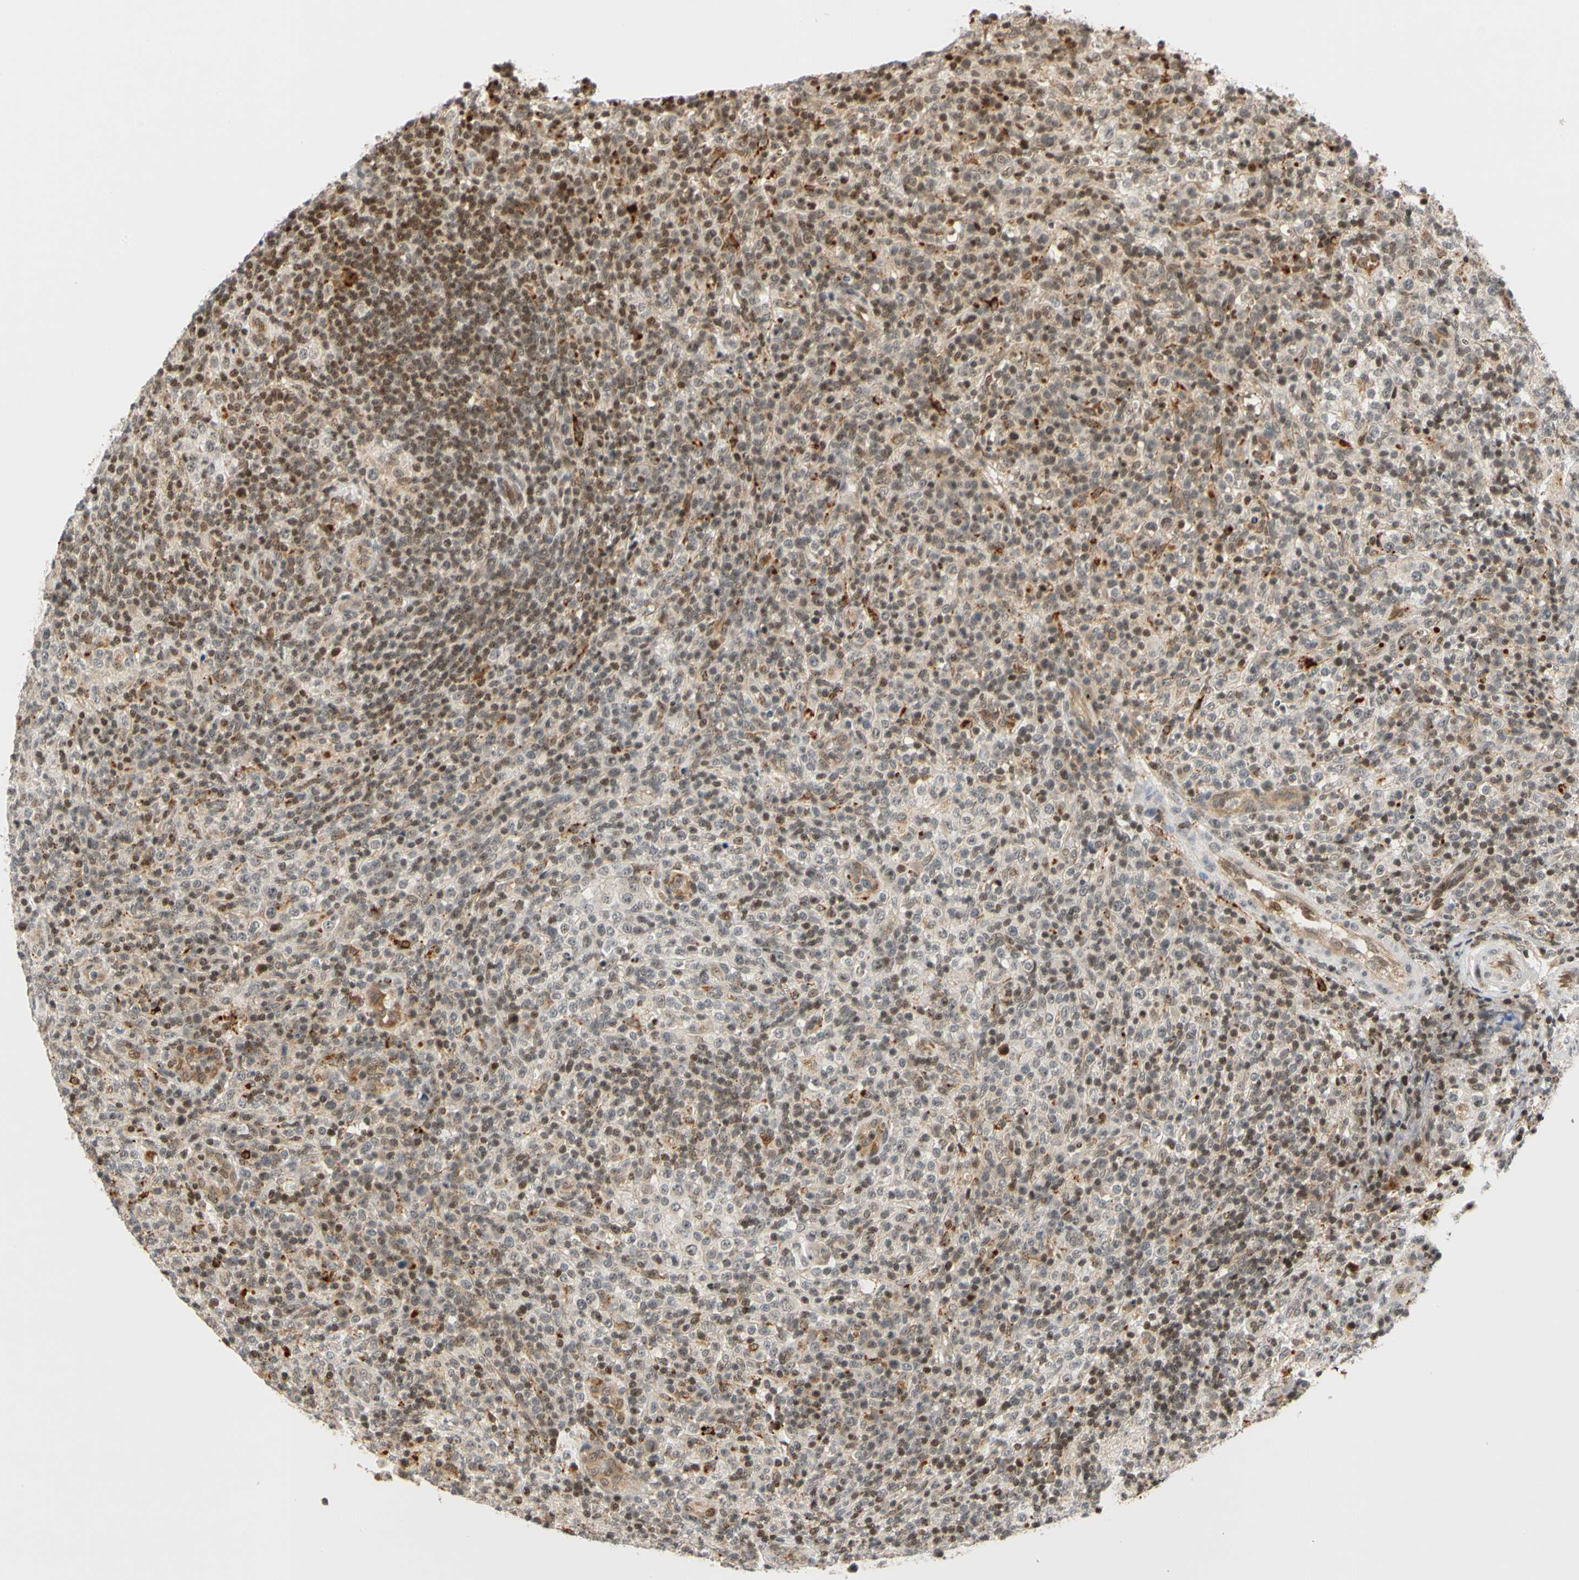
{"staining": {"intensity": "moderate", "quantity": "25%-75%", "location": "cytoplasmic/membranous,nuclear"}, "tissue": "lymphoma", "cell_type": "Tumor cells", "image_type": "cancer", "snomed": [{"axis": "morphology", "description": "Malignant lymphoma, non-Hodgkin's type, High grade"}, {"axis": "topography", "description": "Lymph node"}], "caption": "IHC (DAB) staining of lymphoma reveals moderate cytoplasmic/membranous and nuclear protein staining in about 25%-75% of tumor cells.", "gene": "CDK7", "patient": {"sex": "female", "age": 76}}